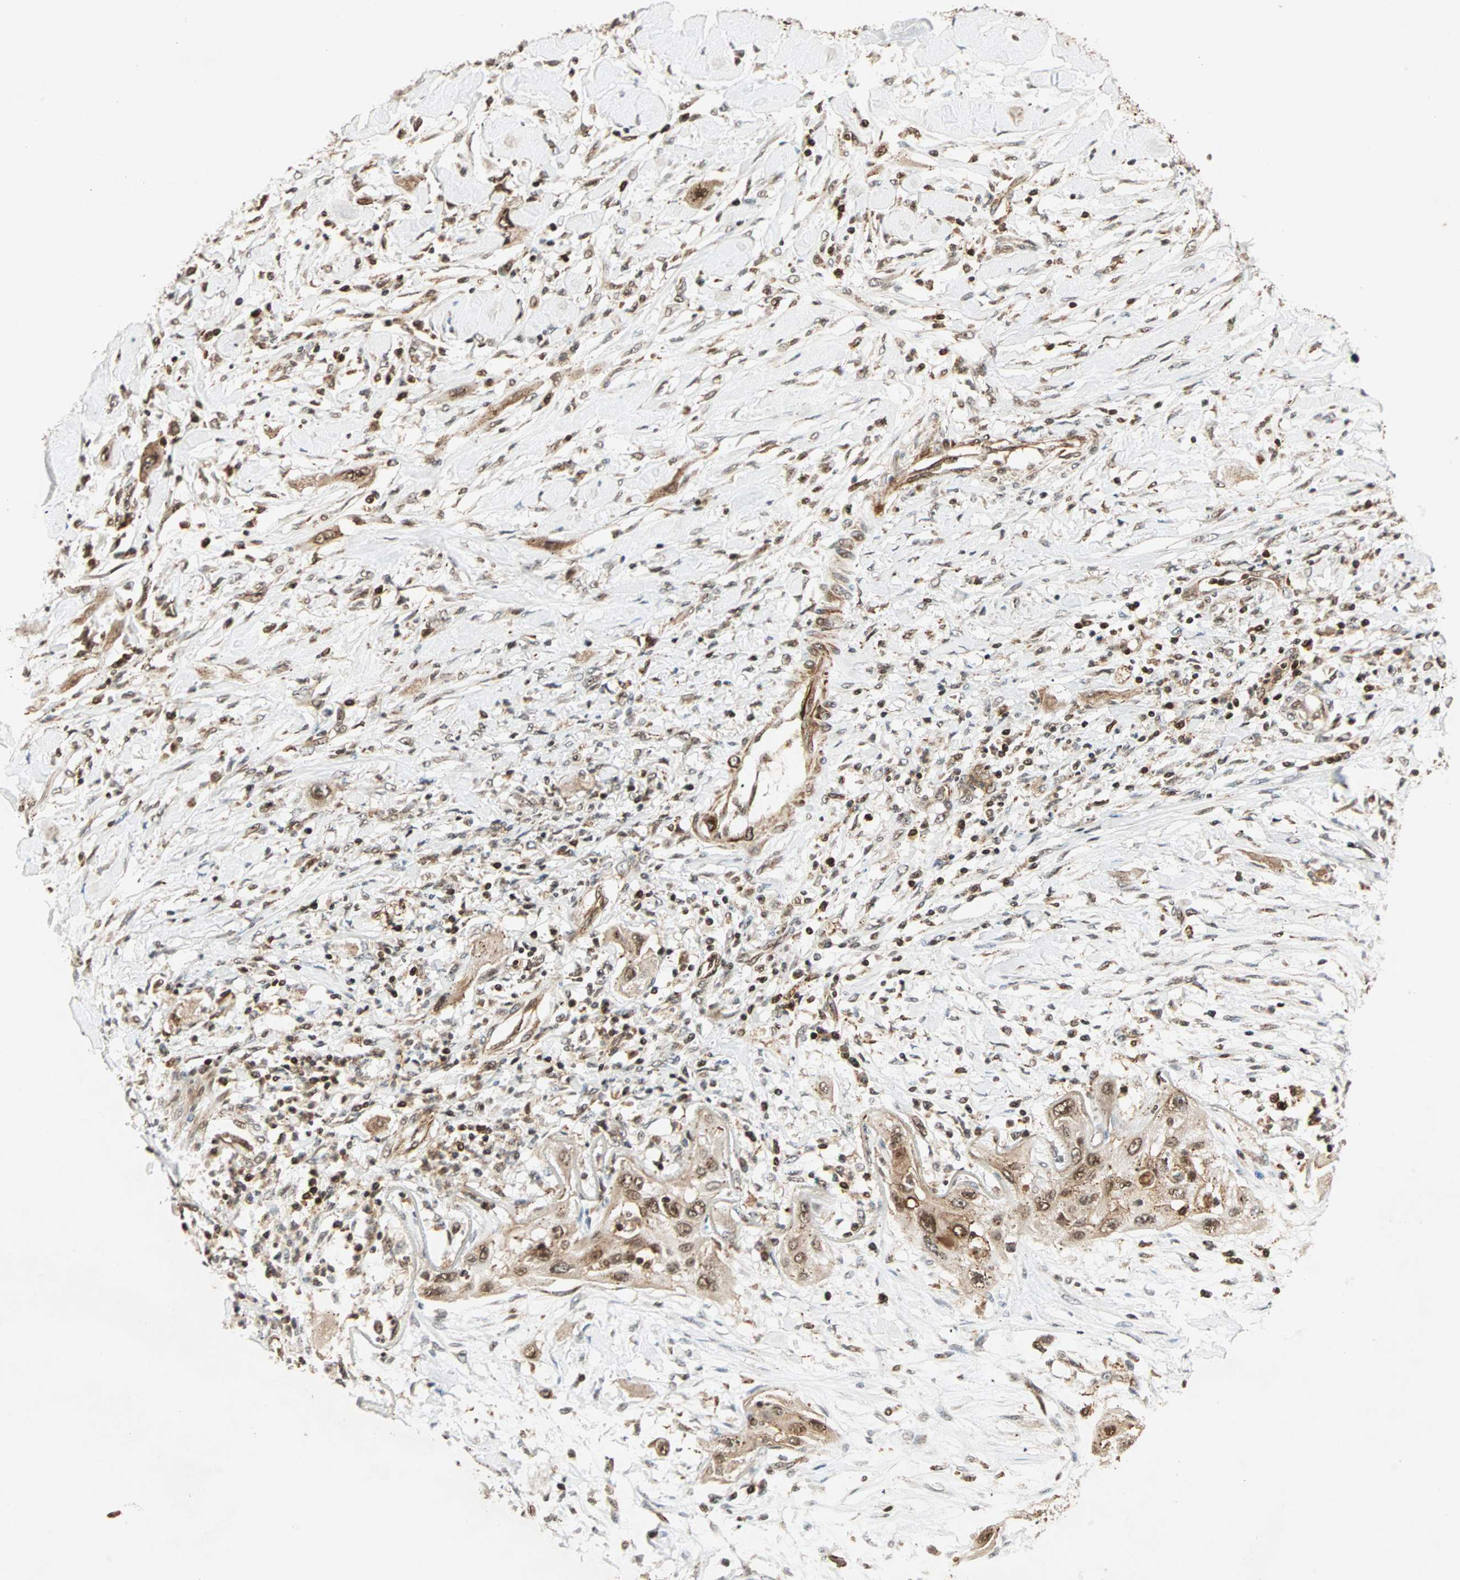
{"staining": {"intensity": "moderate", "quantity": ">75%", "location": "cytoplasmic/membranous,nuclear"}, "tissue": "lung cancer", "cell_type": "Tumor cells", "image_type": "cancer", "snomed": [{"axis": "morphology", "description": "Squamous cell carcinoma, NOS"}, {"axis": "topography", "description": "Lung"}], "caption": "Tumor cells reveal moderate cytoplasmic/membranous and nuclear positivity in approximately >75% of cells in lung squamous cell carcinoma. (DAB = brown stain, brightfield microscopy at high magnification).", "gene": "ZBED9", "patient": {"sex": "female", "age": 47}}